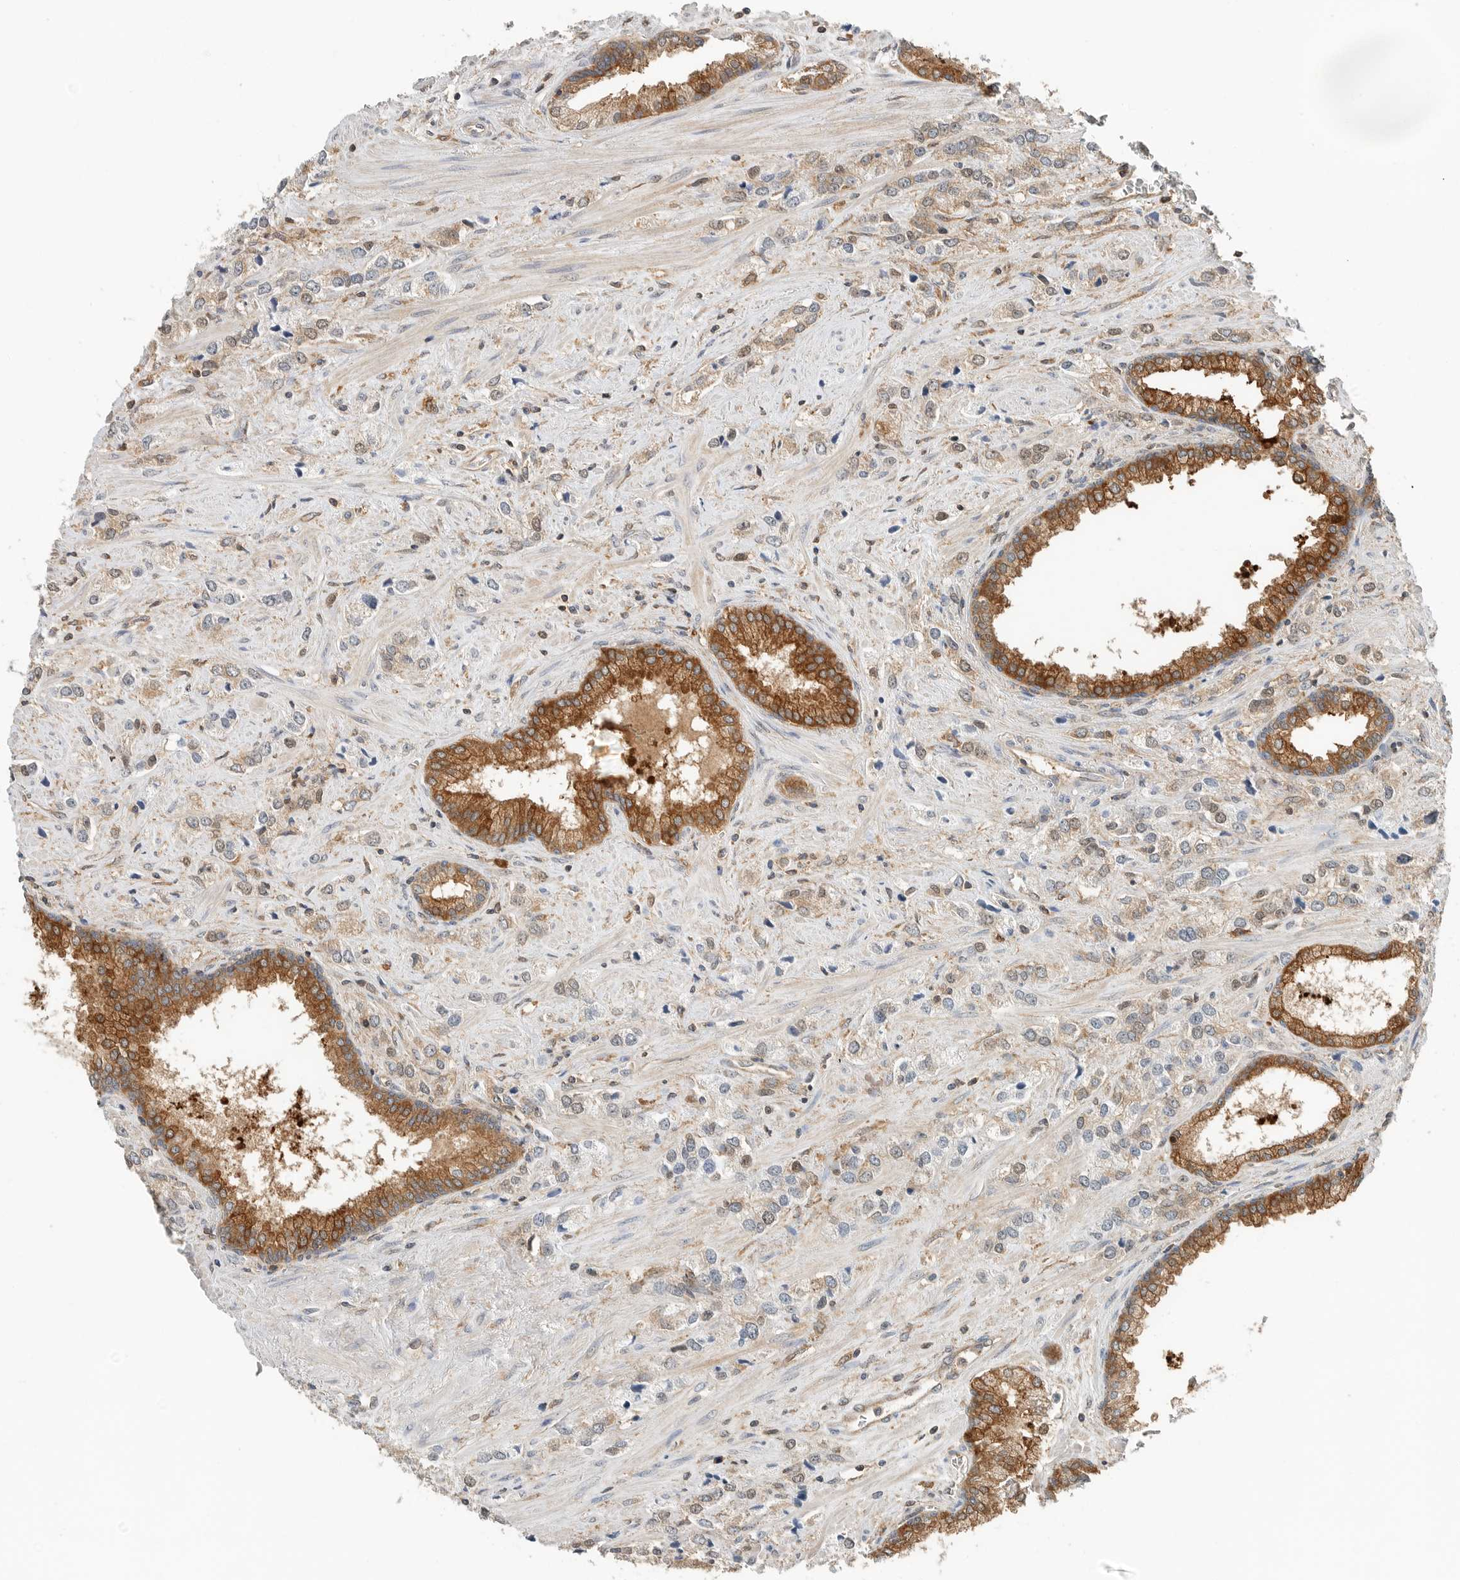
{"staining": {"intensity": "weak", "quantity": ">75%", "location": "cytoplasmic/membranous"}, "tissue": "prostate cancer", "cell_type": "Tumor cells", "image_type": "cancer", "snomed": [{"axis": "morphology", "description": "Adenocarcinoma, High grade"}, {"axis": "topography", "description": "Prostate"}], "caption": "Prostate cancer stained with a brown dye exhibits weak cytoplasmic/membranous positive staining in about >75% of tumor cells.", "gene": "XPNPEP1", "patient": {"sex": "male", "age": 66}}